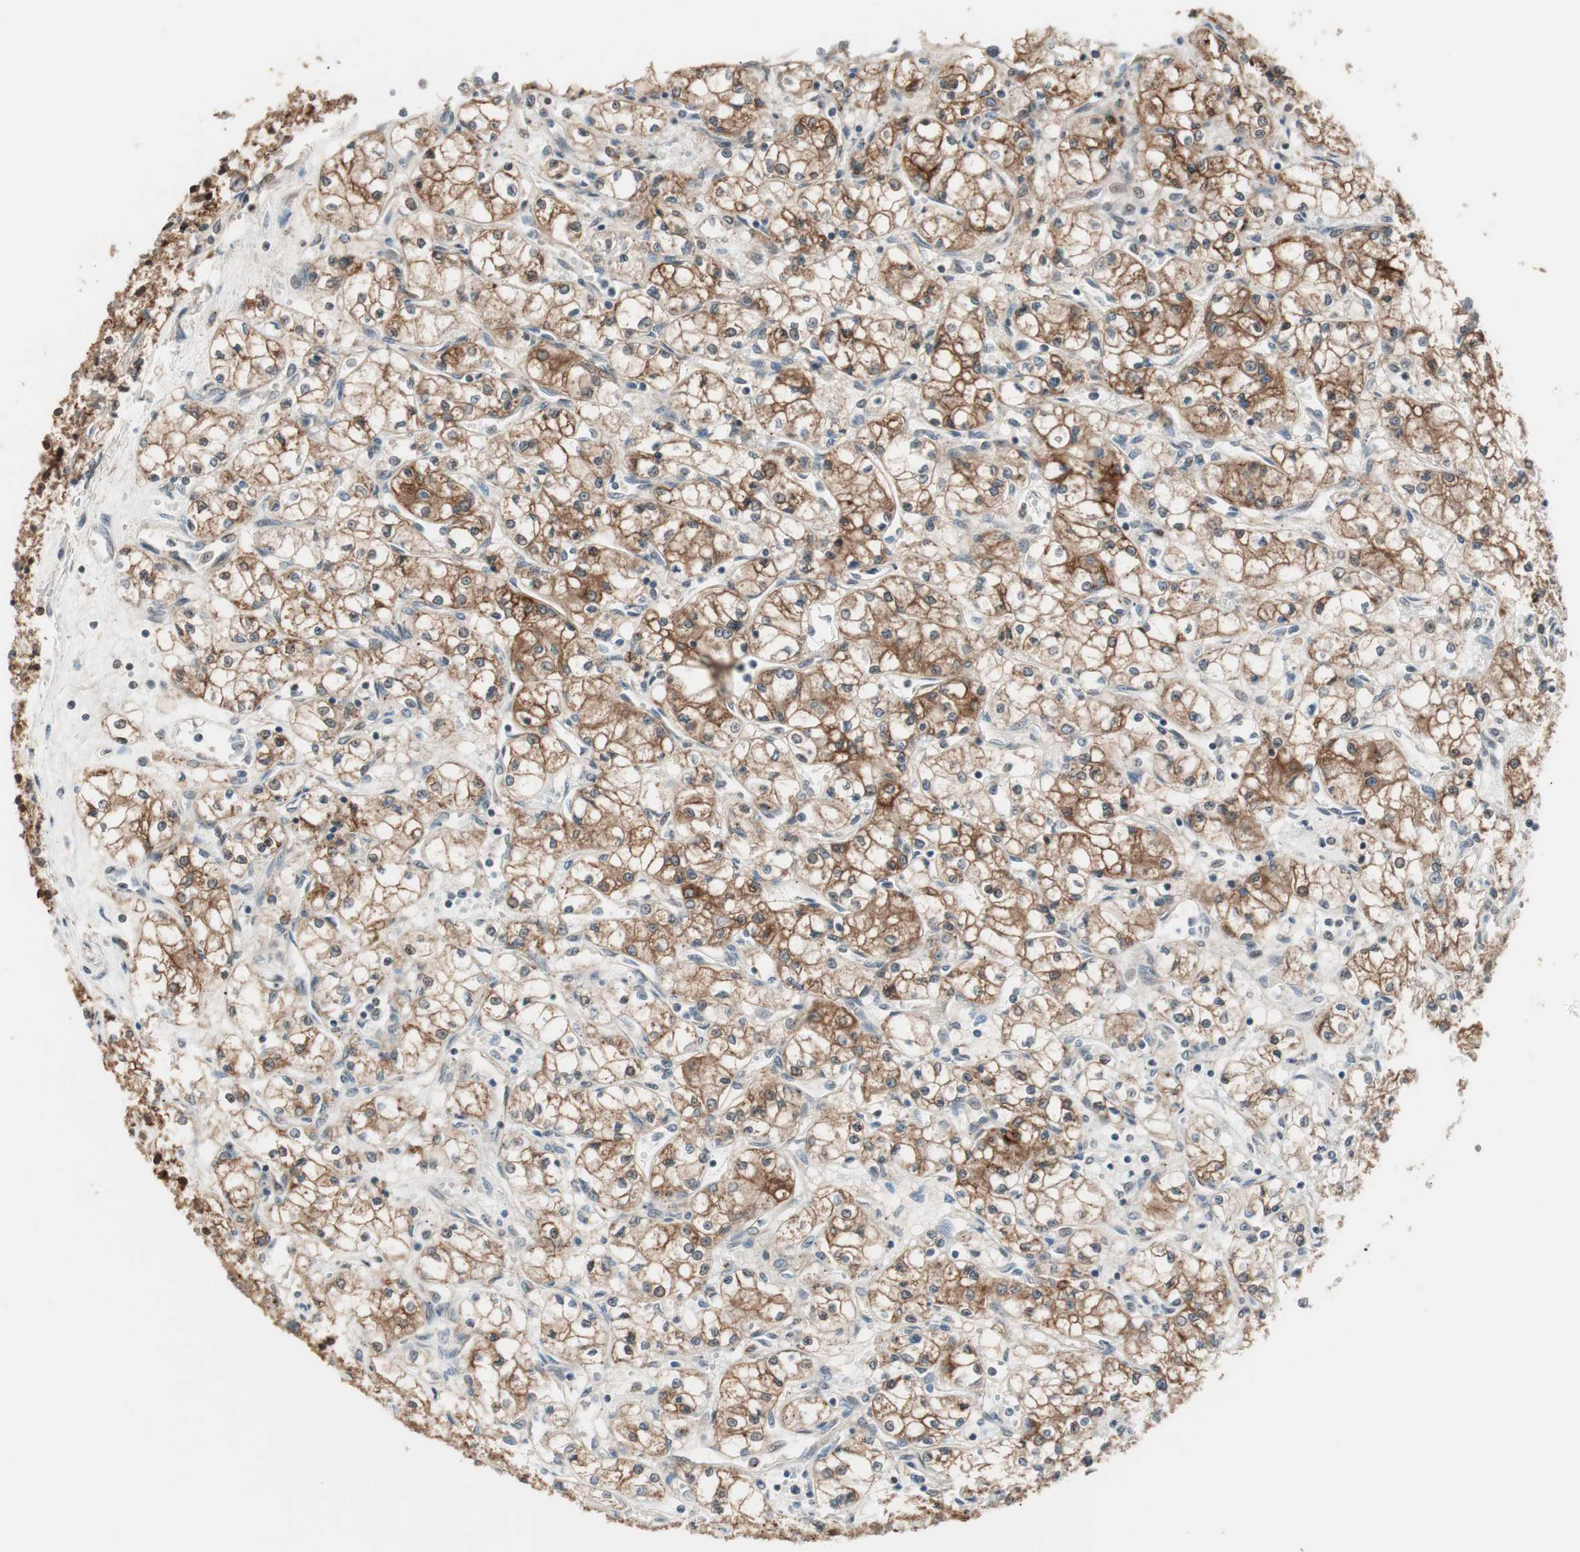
{"staining": {"intensity": "moderate", "quantity": ">75%", "location": "cytoplasmic/membranous"}, "tissue": "renal cancer", "cell_type": "Tumor cells", "image_type": "cancer", "snomed": [{"axis": "morphology", "description": "Normal tissue, NOS"}, {"axis": "morphology", "description": "Adenocarcinoma, NOS"}, {"axis": "topography", "description": "Kidney"}], "caption": "Renal cancer (adenocarcinoma) stained for a protein reveals moderate cytoplasmic/membranous positivity in tumor cells.", "gene": "FBXO5", "patient": {"sex": "male", "age": 59}}